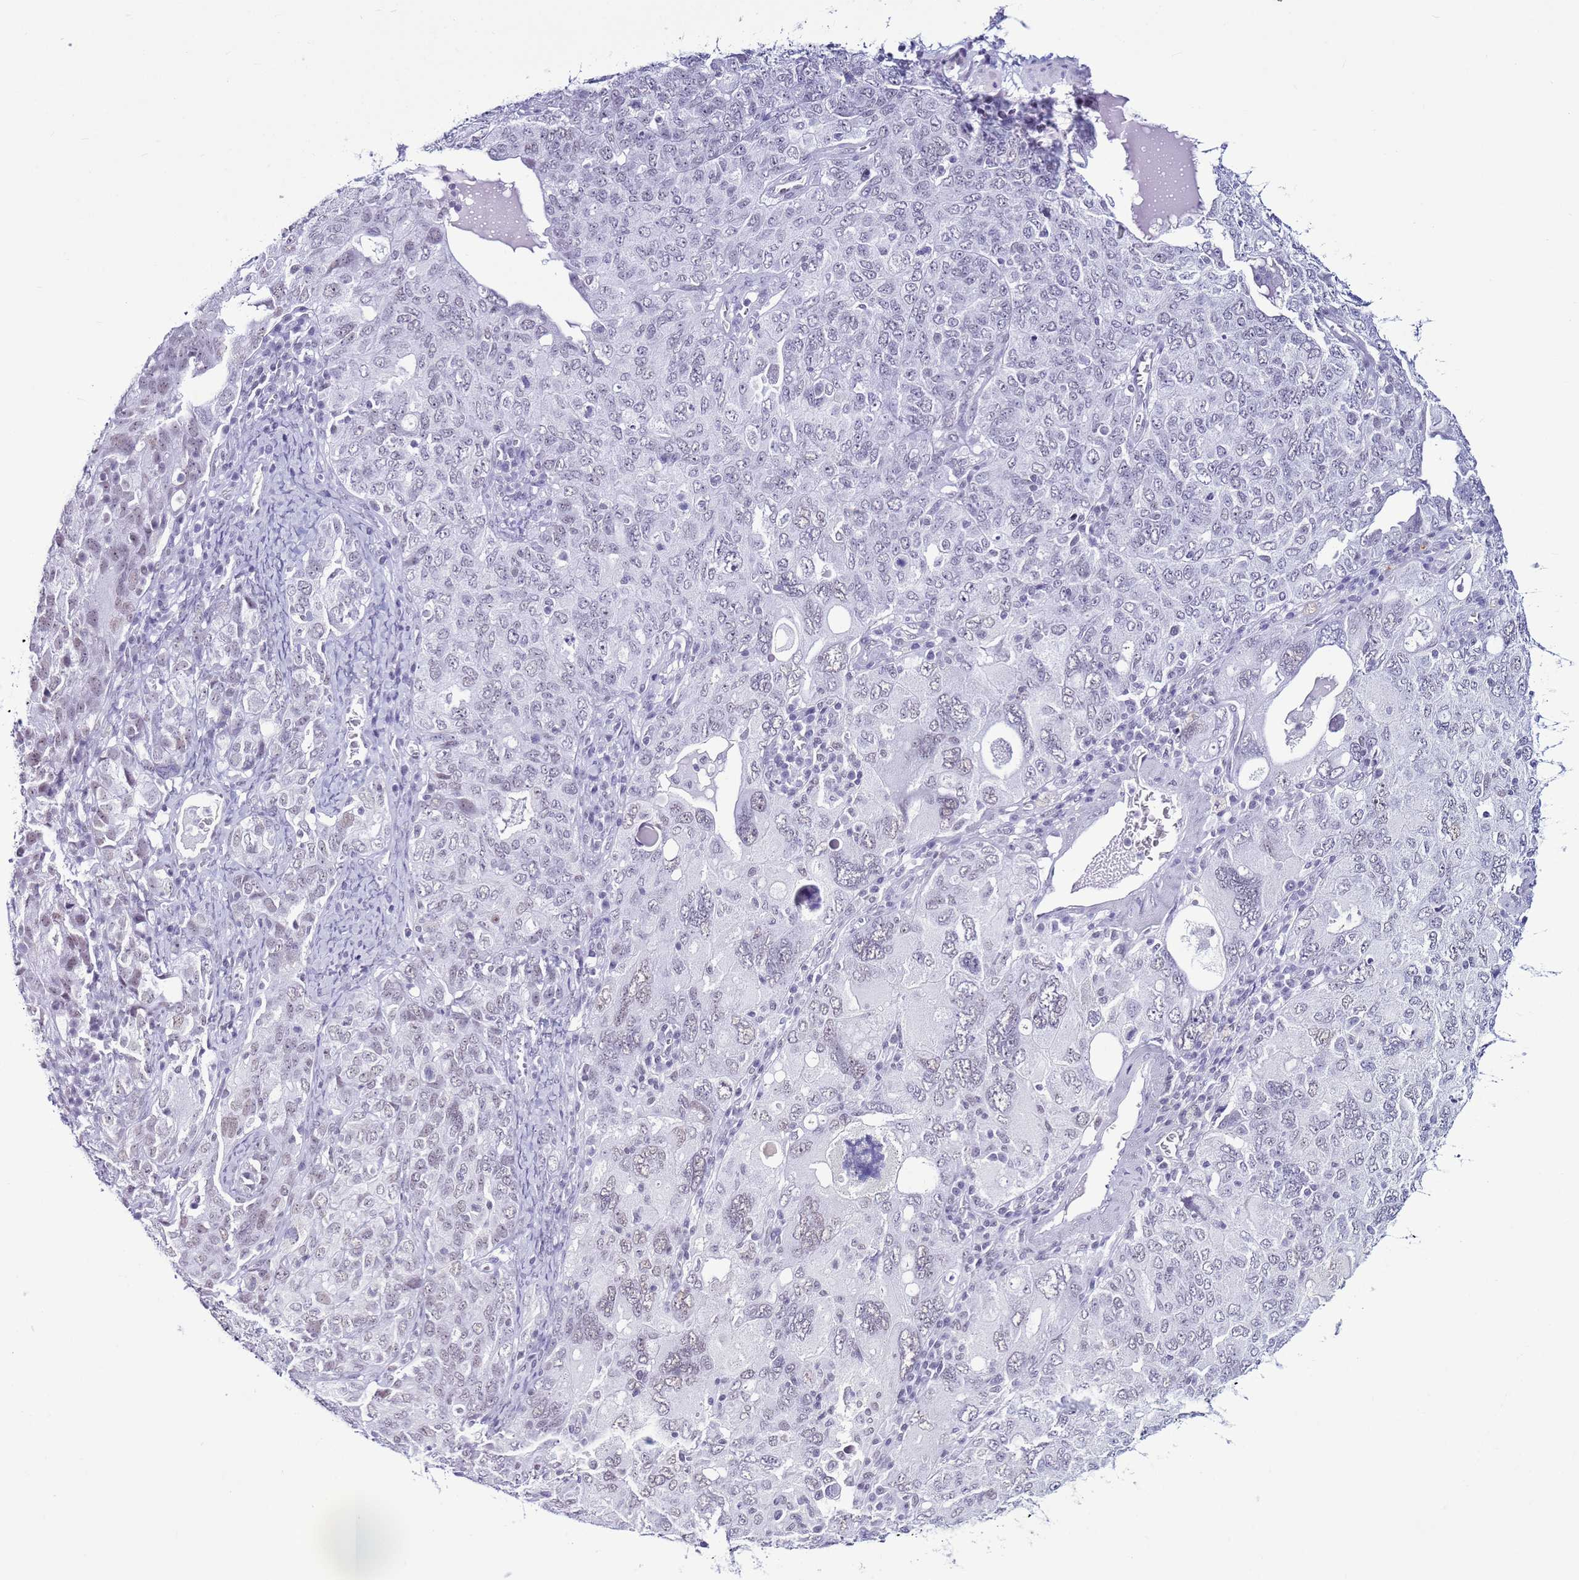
{"staining": {"intensity": "negative", "quantity": "none", "location": "none"}, "tissue": "ovarian cancer", "cell_type": "Tumor cells", "image_type": "cancer", "snomed": [{"axis": "morphology", "description": "Carcinoma, endometroid"}, {"axis": "topography", "description": "Ovary"}], "caption": "An IHC histopathology image of ovarian endometroid carcinoma is shown. There is no staining in tumor cells of ovarian endometroid carcinoma. (DAB immunohistochemistry (IHC), high magnification).", "gene": "DHX15", "patient": {"sex": "female", "age": 62}}